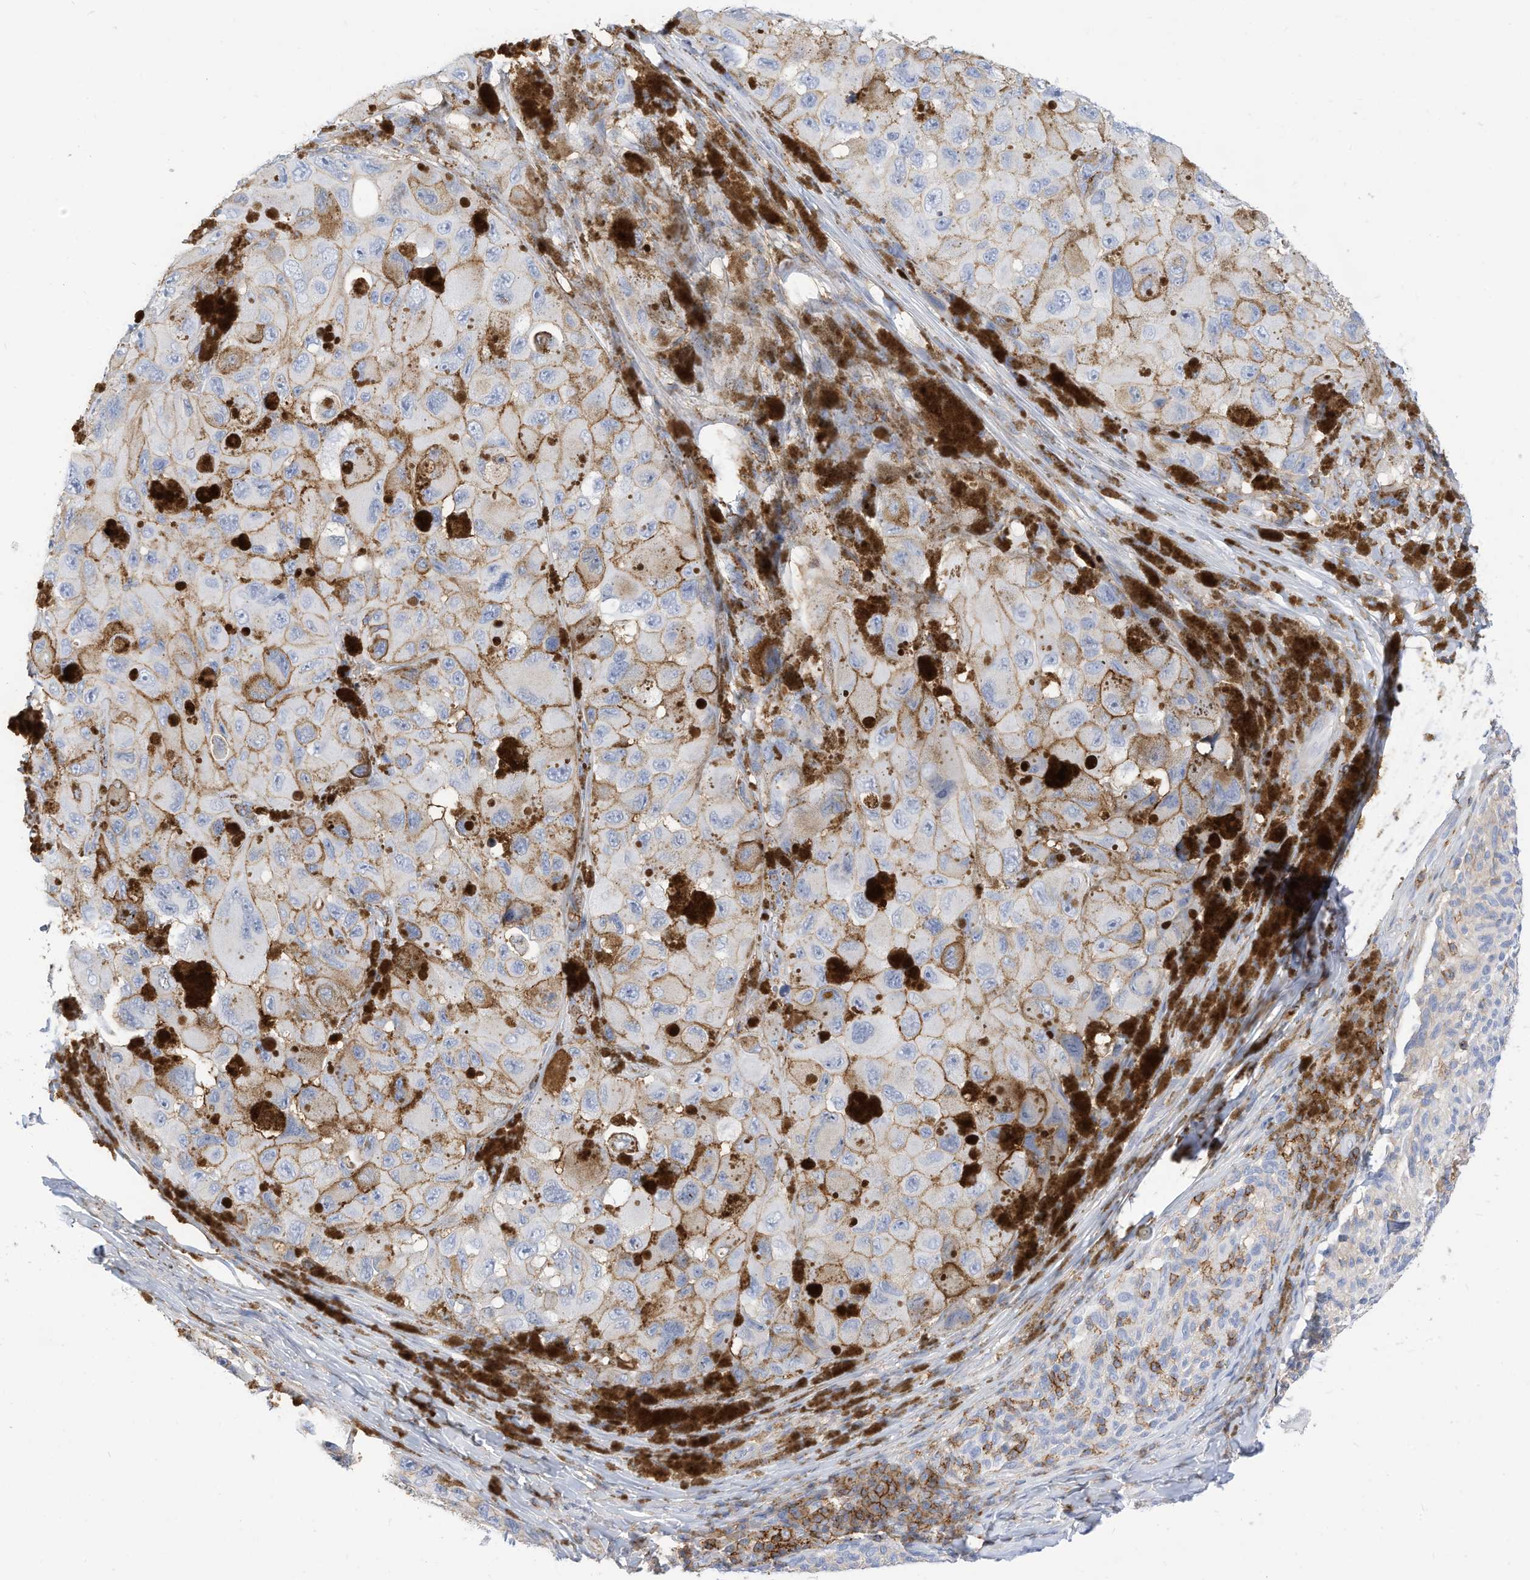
{"staining": {"intensity": "moderate", "quantity": "<25%", "location": "cytoplasmic/membranous"}, "tissue": "melanoma", "cell_type": "Tumor cells", "image_type": "cancer", "snomed": [{"axis": "morphology", "description": "Malignant melanoma, NOS"}, {"axis": "topography", "description": "Skin"}], "caption": "Human malignant melanoma stained with a brown dye shows moderate cytoplasmic/membranous positive staining in approximately <25% of tumor cells.", "gene": "TXNDC9", "patient": {"sex": "female", "age": 73}}